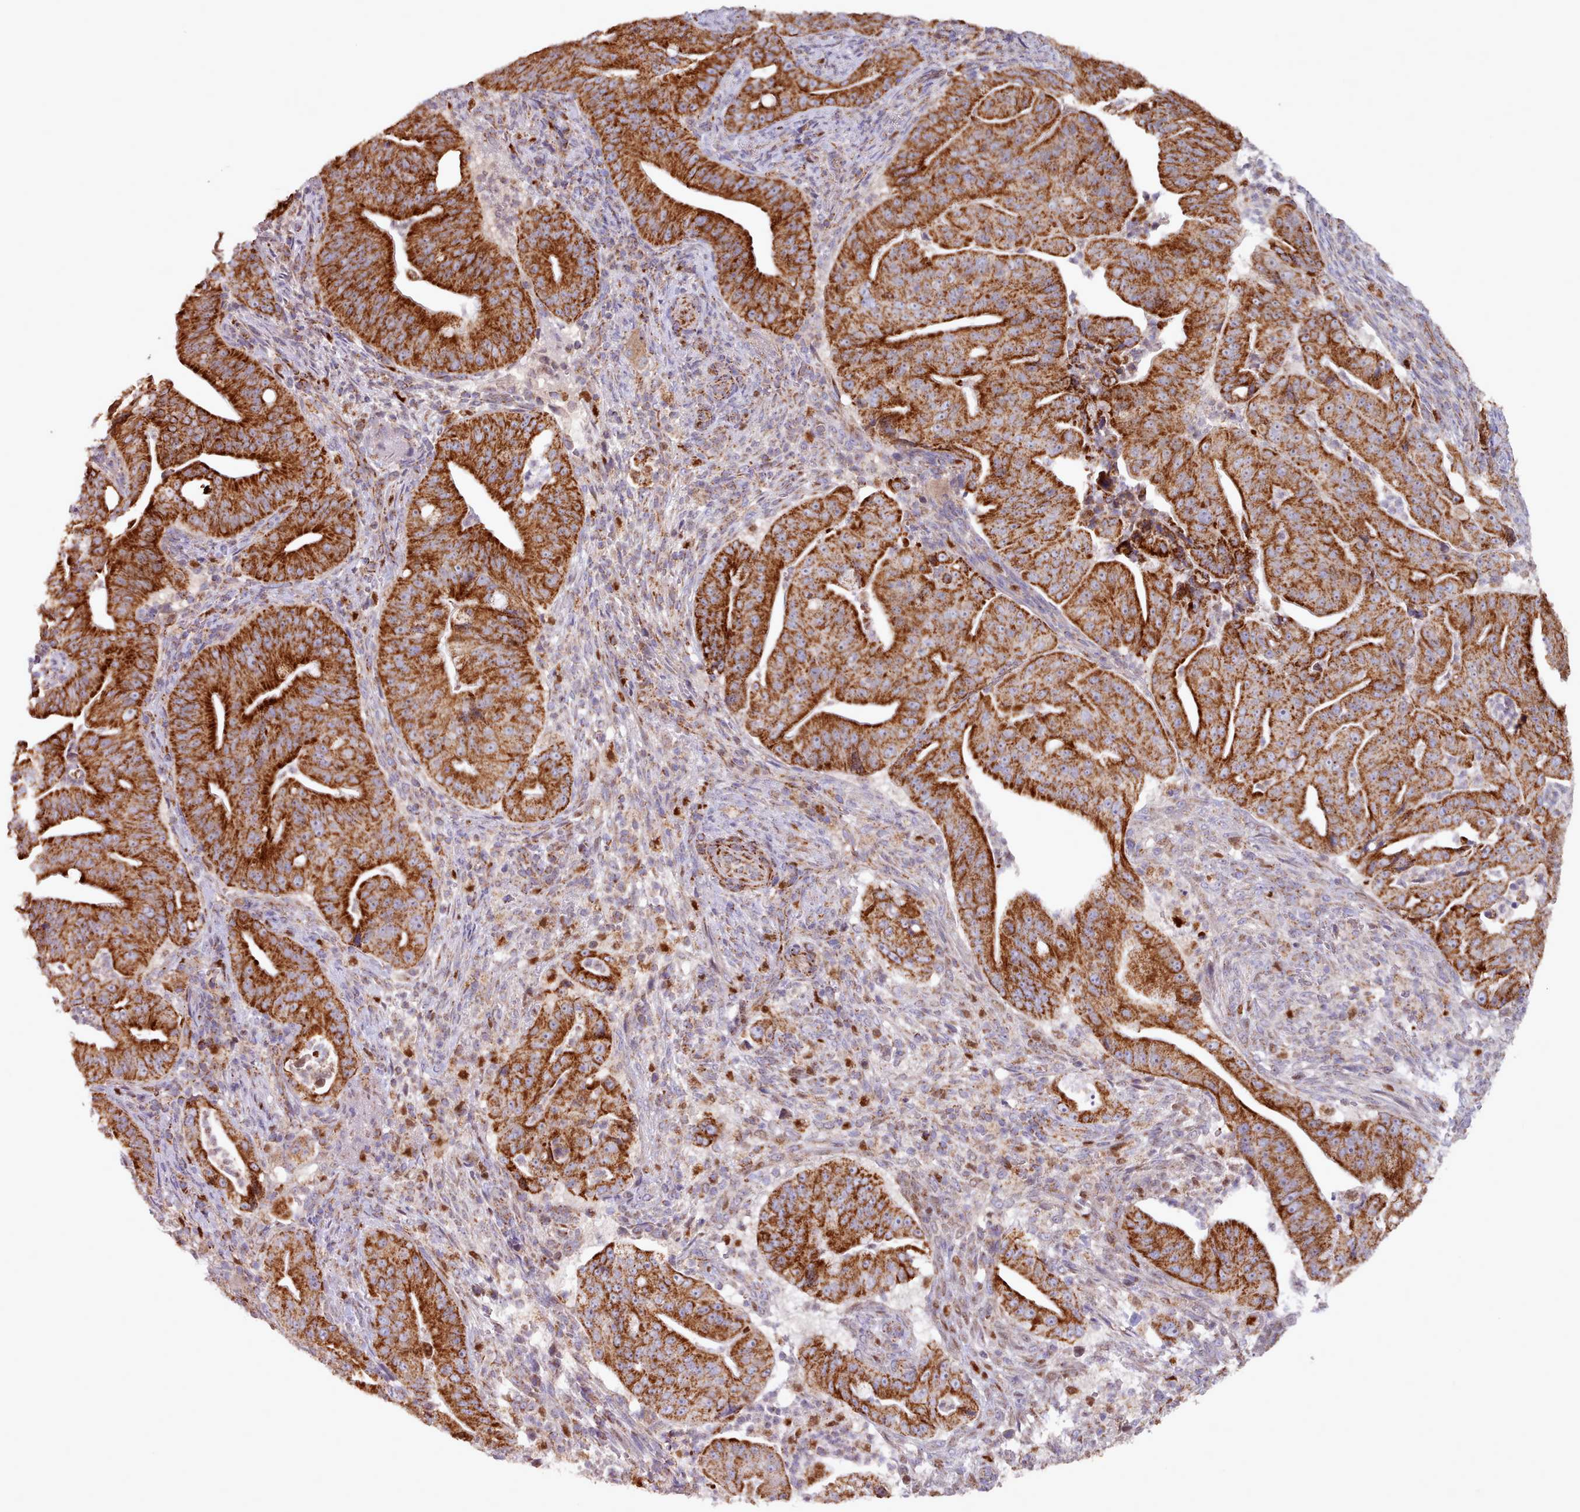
{"staining": {"intensity": "strong", "quantity": ">75%", "location": "cytoplasmic/membranous"}, "tissue": "pancreatic cancer", "cell_type": "Tumor cells", "image_type": "cancer", "snomed": [{"axis": "morphology", "description": "Adenocarcinoma, NOS"}, {"axis": "topography", "description": "Pancreas"}], "caption": "Protein analysis of adenocarcinoma (pancreatic) tissue reveals strong cytoplasmic/membranous staining in approximately >75% of tumor cells.", "gene": "HSDL2", "patient": {"sex": "male", "age": 71}}